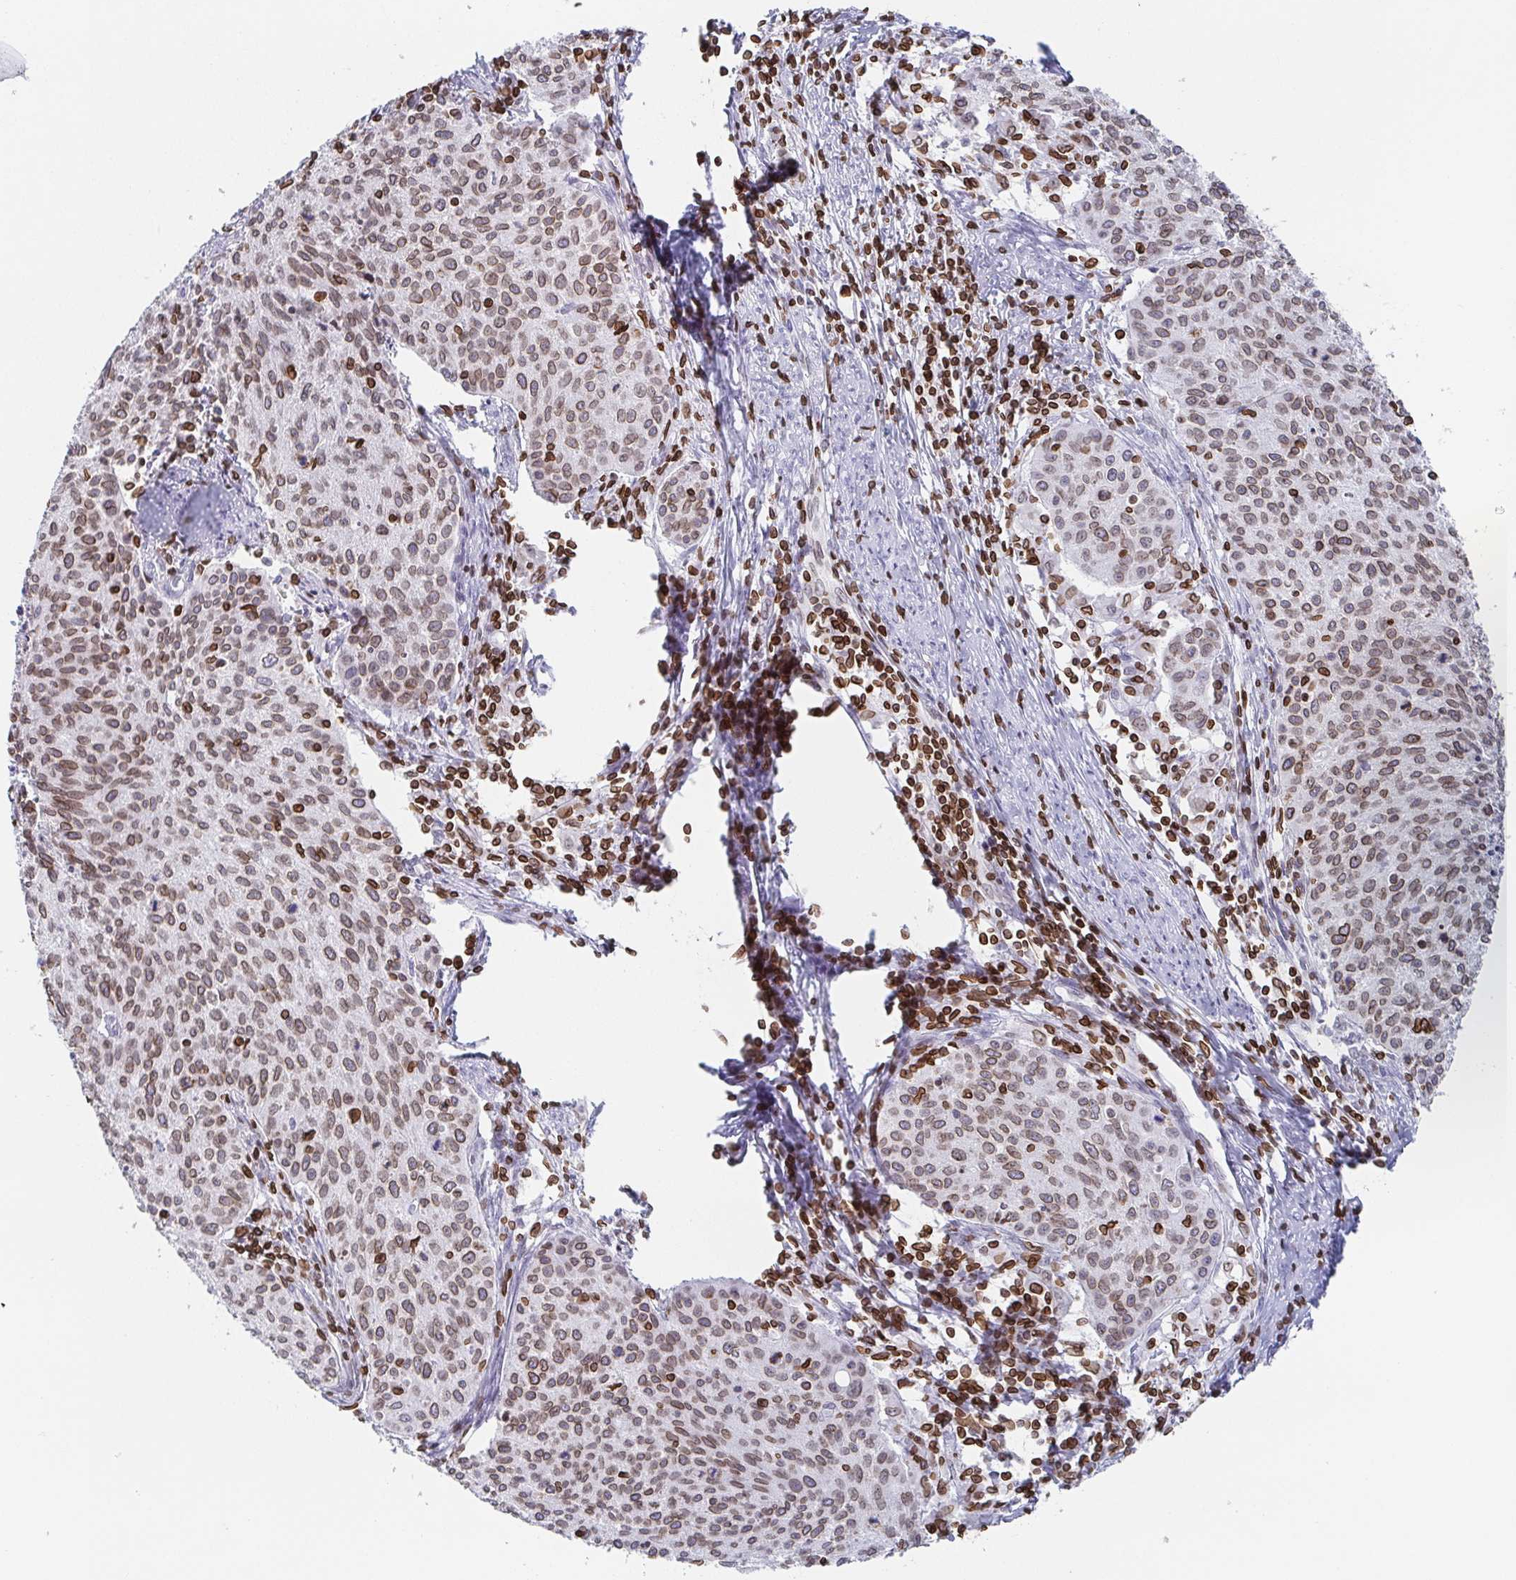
{"staining": {"intensity": "moderate", "quantity": ">75%", "location": "cytoplasmic/membranous,nuclear"}, "tissue": "cervical cancer", "cell_type": "Tumor cells", "image_type": "cancer", "snomed": [{"axis": "morphology", "description": "Squamous cell carcinoma, NOS"}, {"axis": "topography", "description": "Cervix"}], "caption": "The histopathology image displays immunohistochemical staining of cervical cancer. There is moderate cytoplasmic/membranous and nuclear expression is identified in approximately >75% of tumor cells.", "gene": "BTBD7", "patient": {"sex": "female", "age": 38}}